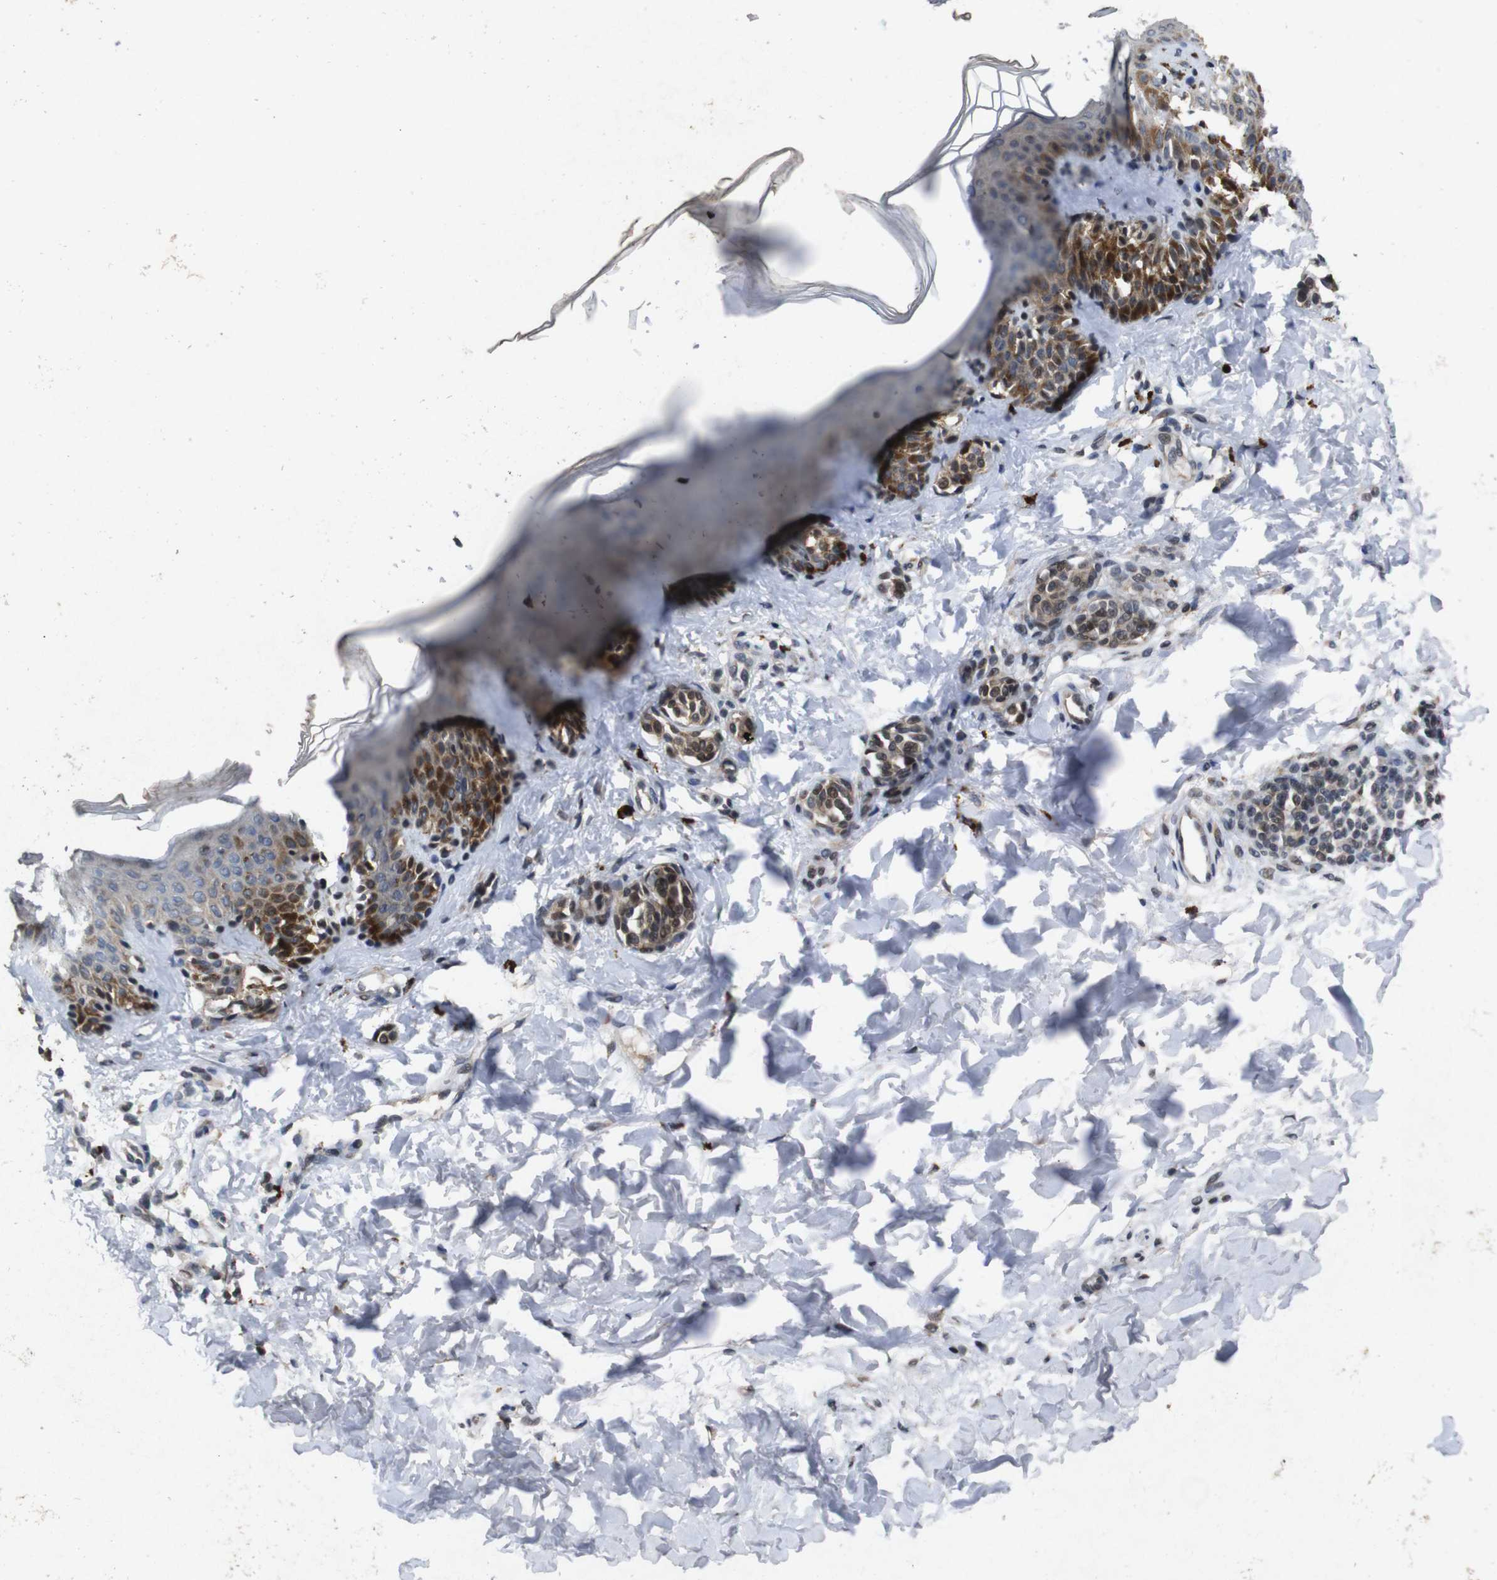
{"staining": {"intensity": "moderate", "quantity": "25%-75%", "location": "cytoplasmic/membranous"}, "tissue": "skin", "cell_type": "Fibroblasts", "image_type": "normal", "snomed": [{"axis": "morphology", "description": "Normal tissue, NOS"}, {"axis": "topography", "description": "Skin"}], "caption": "About 25%-75% of fibroblasts in normal human skin reveal moderate cytoplasmic/membranous protein expression as visualized by brown immunohistochemical staining.", "gene": "AKT3", "patient": {"sex": "male", "age": 16}}